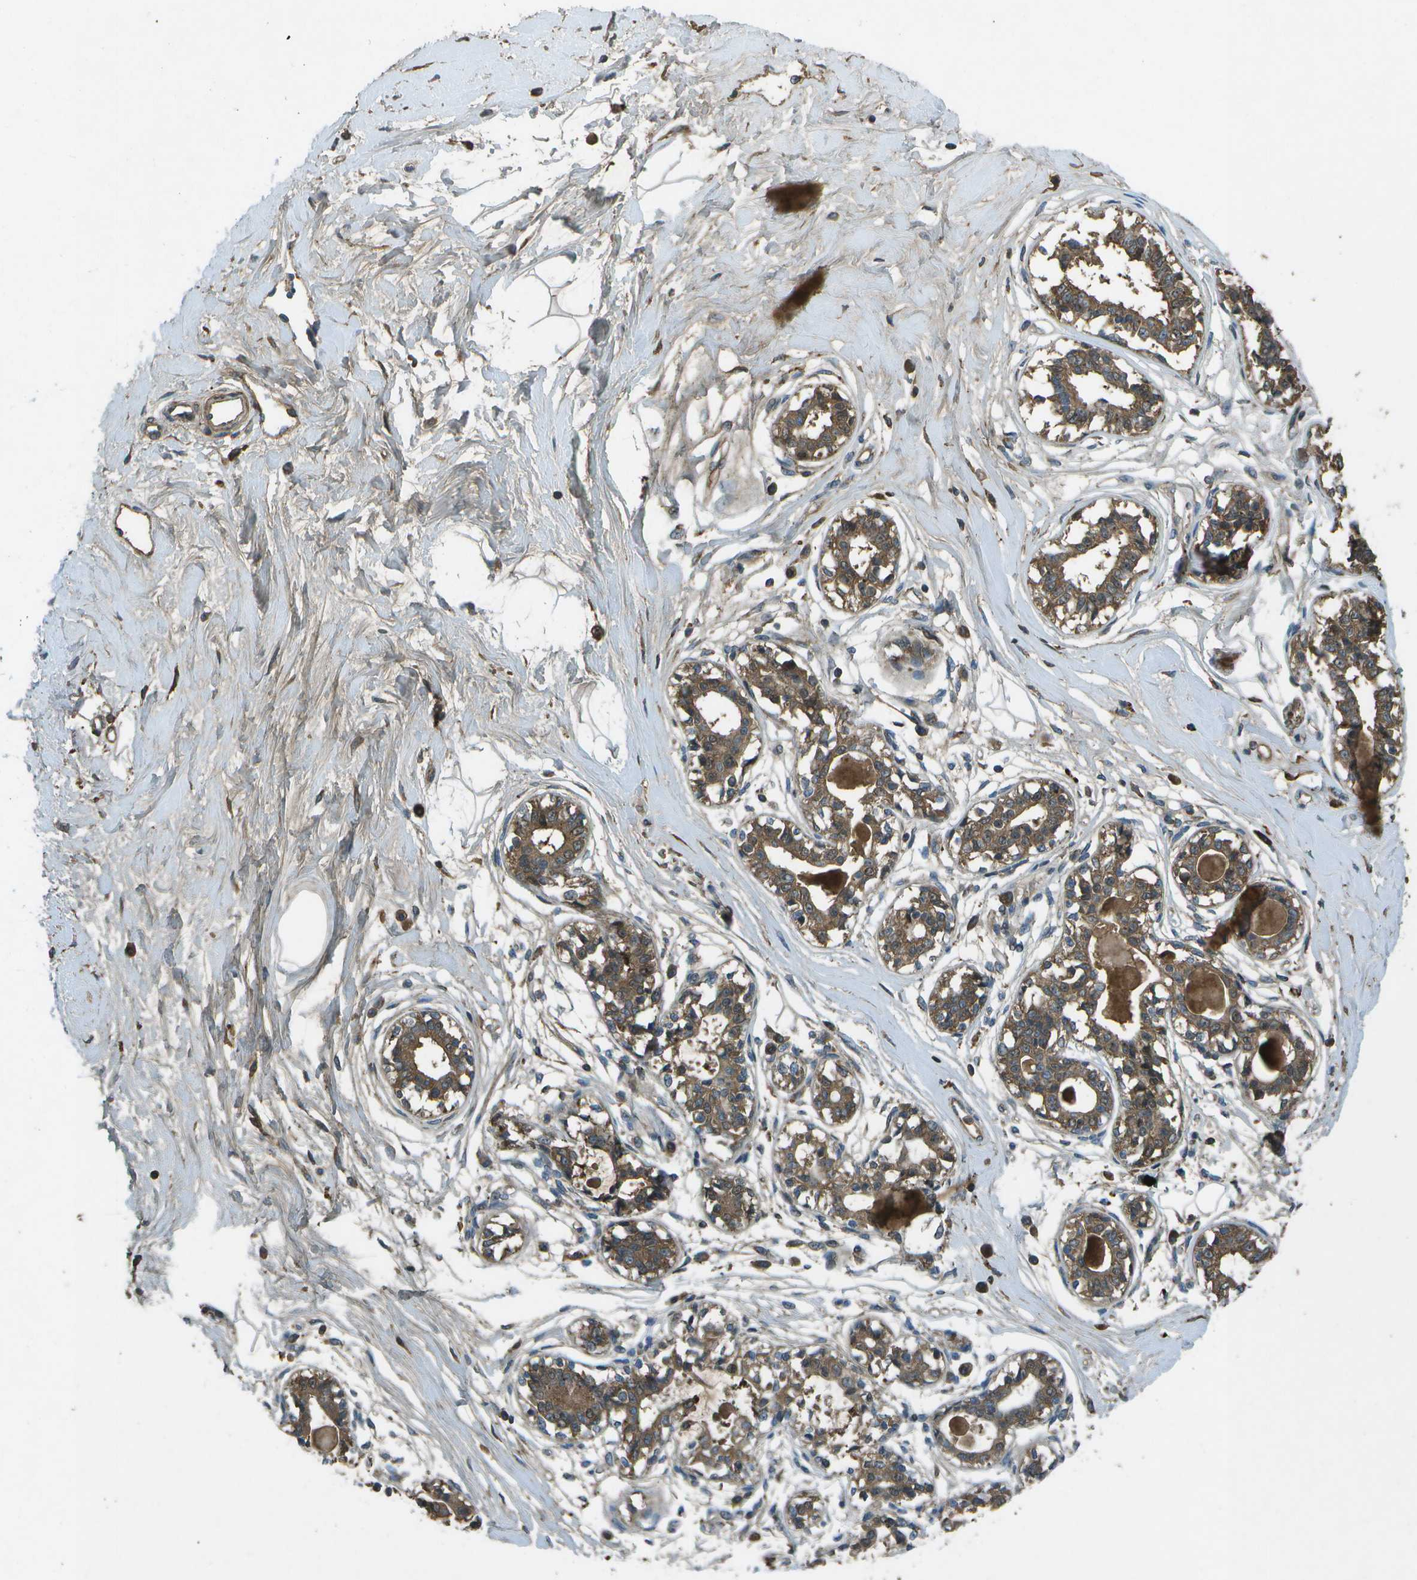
{"staining": {"intensity": "negative", "quantity": "none", "location": "none"}, "tissue": "breast", "cell_type": "Adipocytes", "image_type": "normal", "snomed": [{"axis": "morphology", "description": "Normal tissue, NOS"}, {"axis": "topography", "description": "Breast"}], "caption": "An image of human breast is negative for staining in adipocytes. (Immunohistochemistry, brightfield microscopy, high magnification).", "gene": "PXYLP1", "patient": {"sex": "female", "age": 45}}